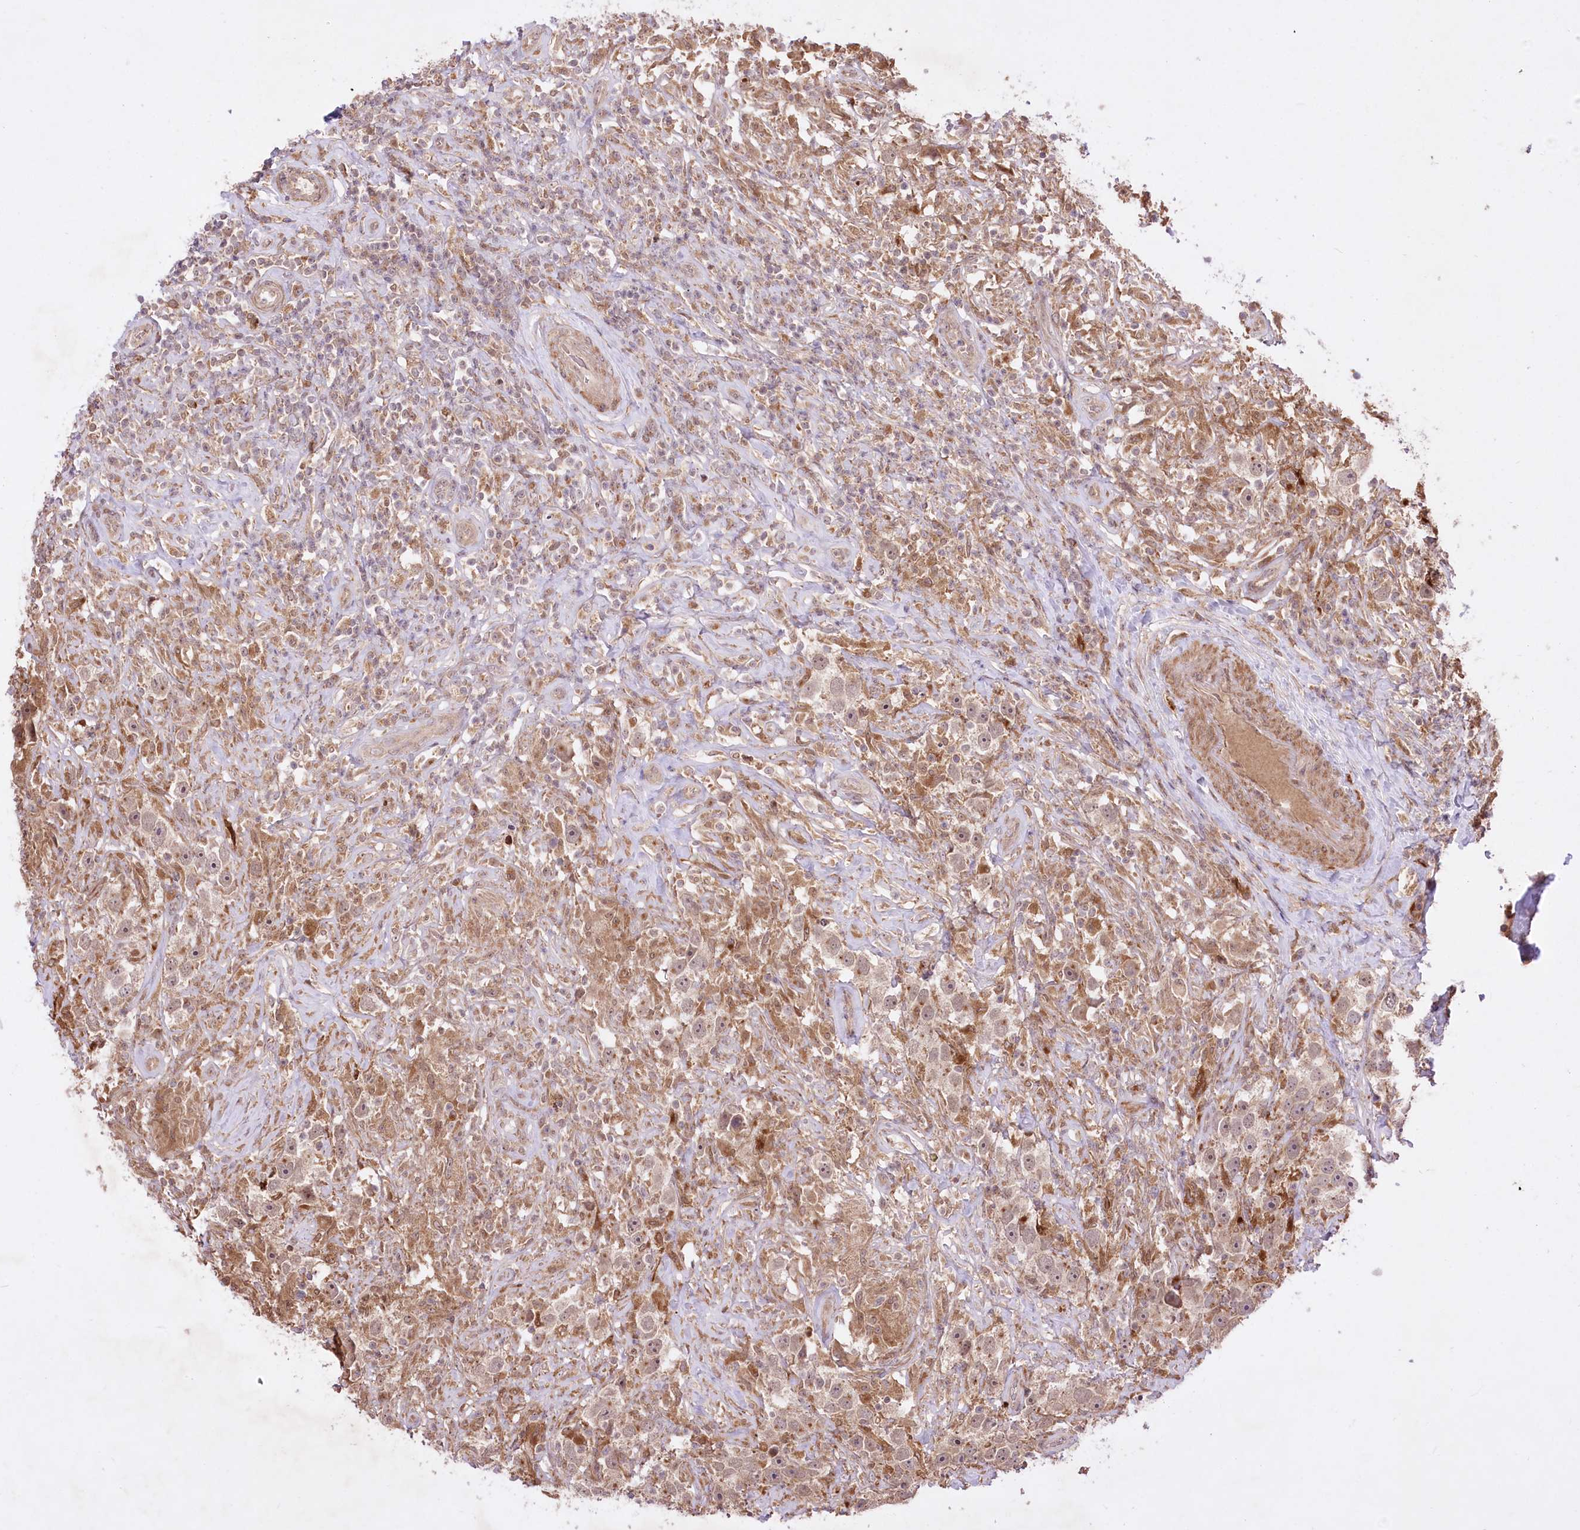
{"staining": {"intensity": "weak", "quantity": ">75%", "location": "cytoplasmic/membranous,nuclear"}, "tissue": "testis cancer", "cell_type": "Tumor cells", "image_type": "cancer", "snomed": [{"axis": "morphology", "description": "Seminoma, NOS"}, {"axis": "topography", "description": "Testis"}], "caption": "A low amount of weak cytoplasmic/membranous and nuclear positivity is appreciated in about >75% of tumor cells in testis cancer (seminoma) tissue.", "gene": "HELT", "patient": {"sex": "male", "age": 49}}